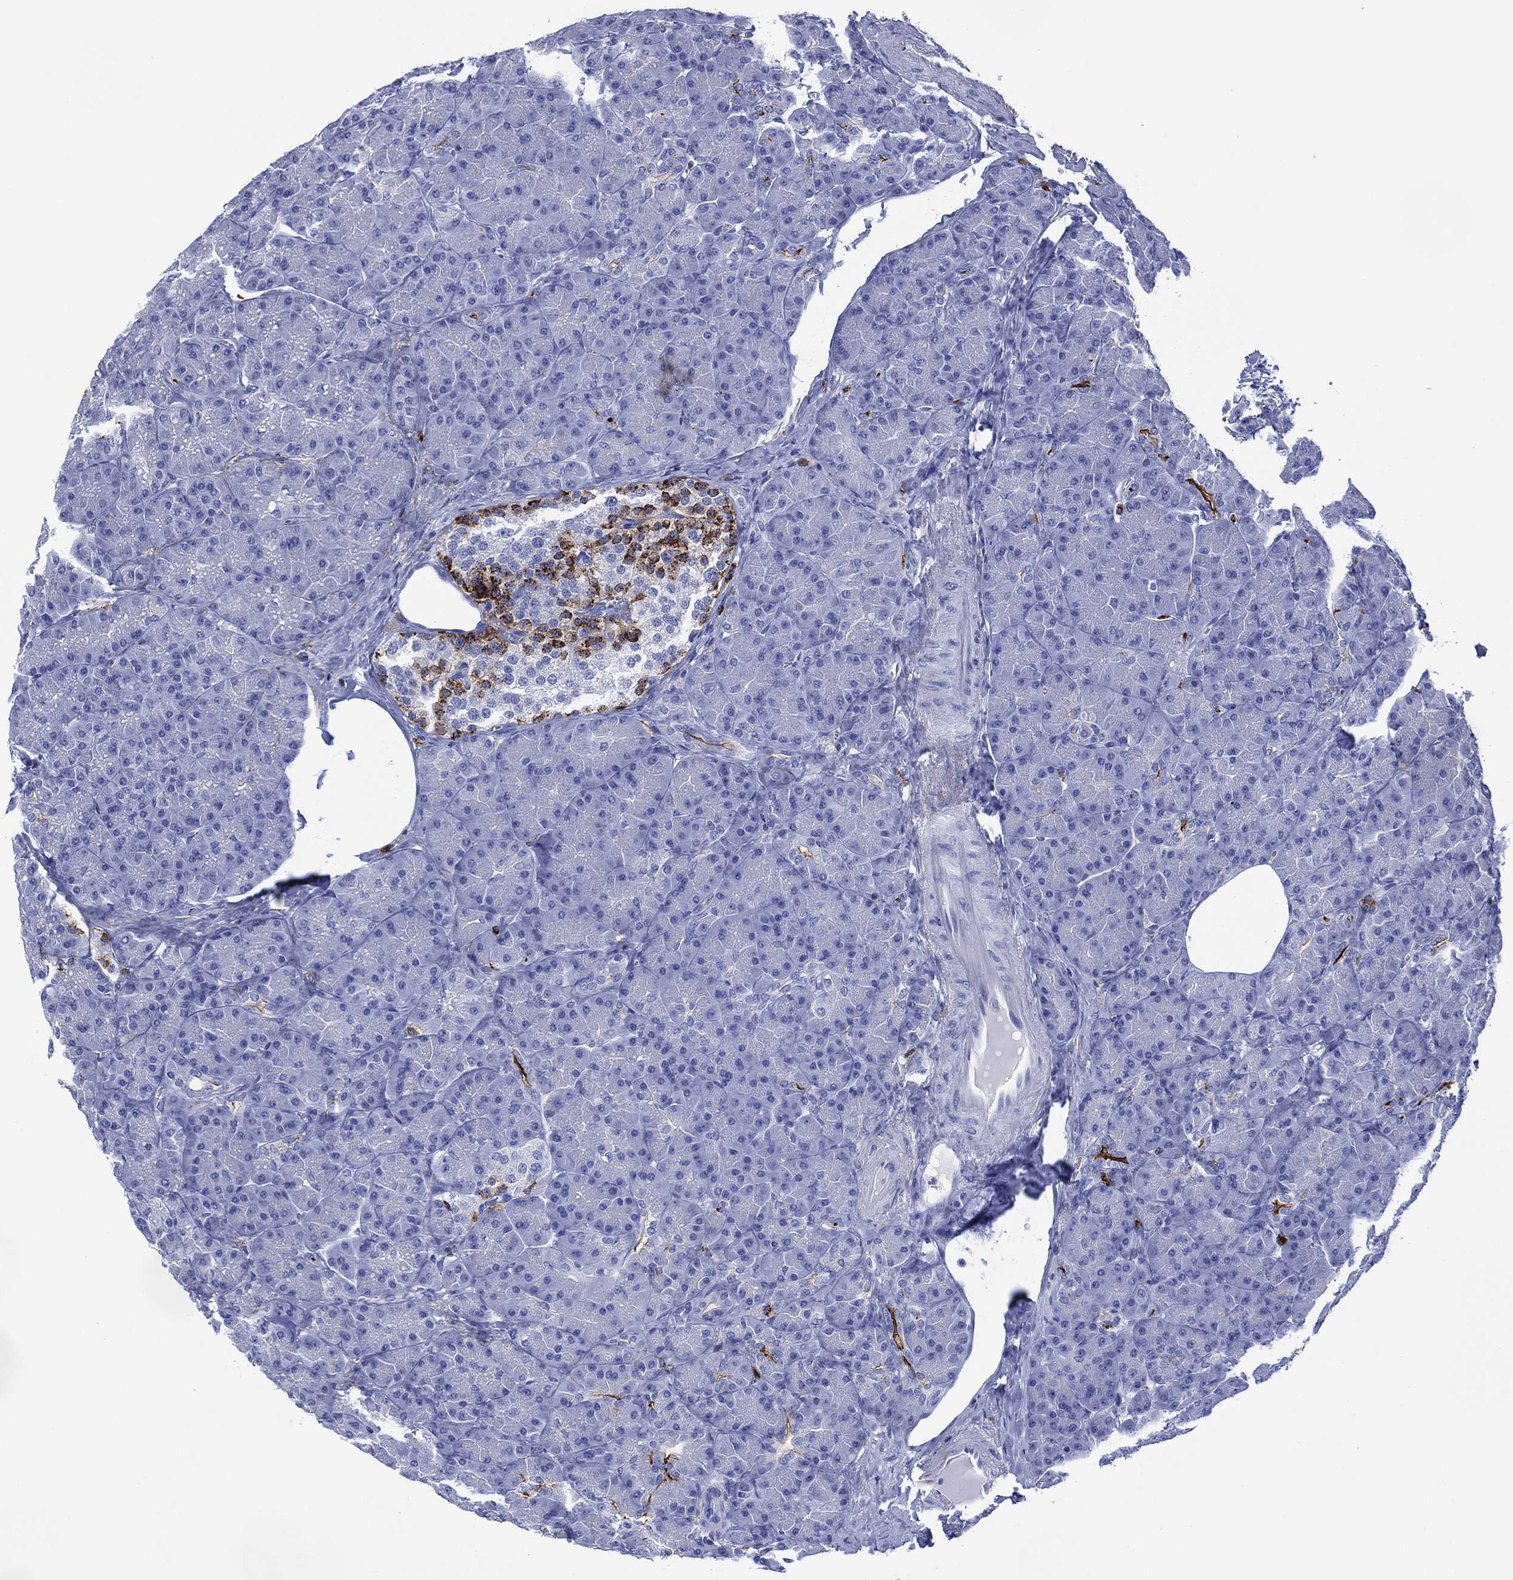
{"staining": {"intensity": "strong", "quantity": "<25%", "location": "cytoplasmic/membranous"}, "tissue": "pancreas", "cell_type": "Exocrine glandular cells", "image_type": "normal", "snomed": [{"axis": "morphology", "description": "Normal tissue, NOS"}, {"axis": "topography", "description": "Pancreas"}], "caption": "Protein staining demonstrates strong cytoplasmic/membranous positivity in approximately <25% of exocrine glandular cells in unremarkable pancreas. (IHC, brightfield microscopy, high magnification).", "gene": "DPP4", "patient": {"sex": "male", "age": 57}}